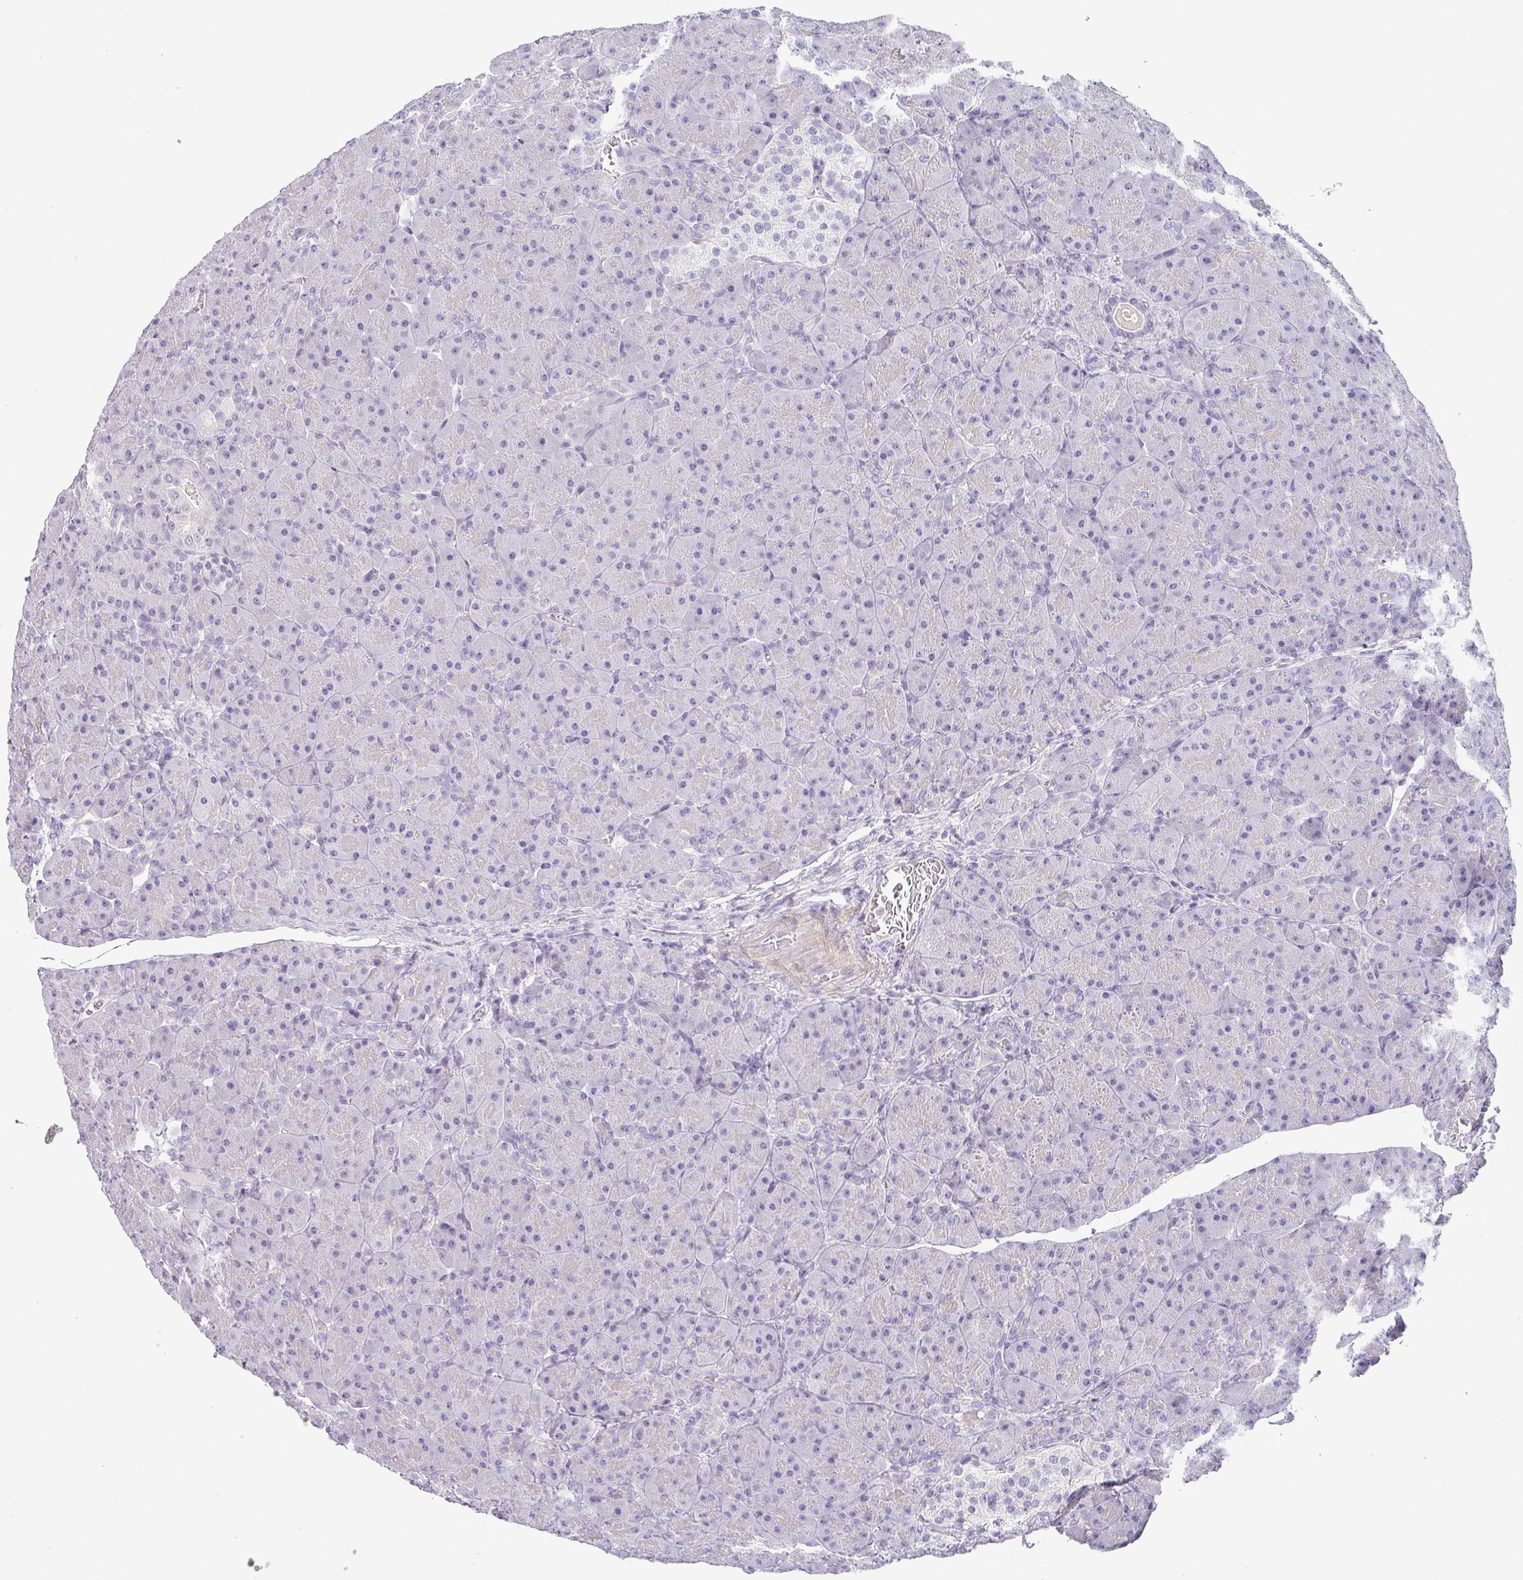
{"staining": {"intensity": "negative", "quantity": "none", "location": "none"}, "tissue": "pancreas", "cell_type": "Exocrine glandular cells", "image_type": "normal", "snomed": [{"axis": "morphology", "description": "Normal tissue, NOS"}, {"axis": "topography", "description": "Pancreas"}], "caption": "A photomicrograph of human pancreas is negative for staining in exocrine glandular cells. (Stains: DAB immunohistochemistry with hematoxylin counter stain, Microscopy: brightfield microscopy at high magnification).", "gene": "BTLA", "patient": {"sex": "male", "age": 66}}